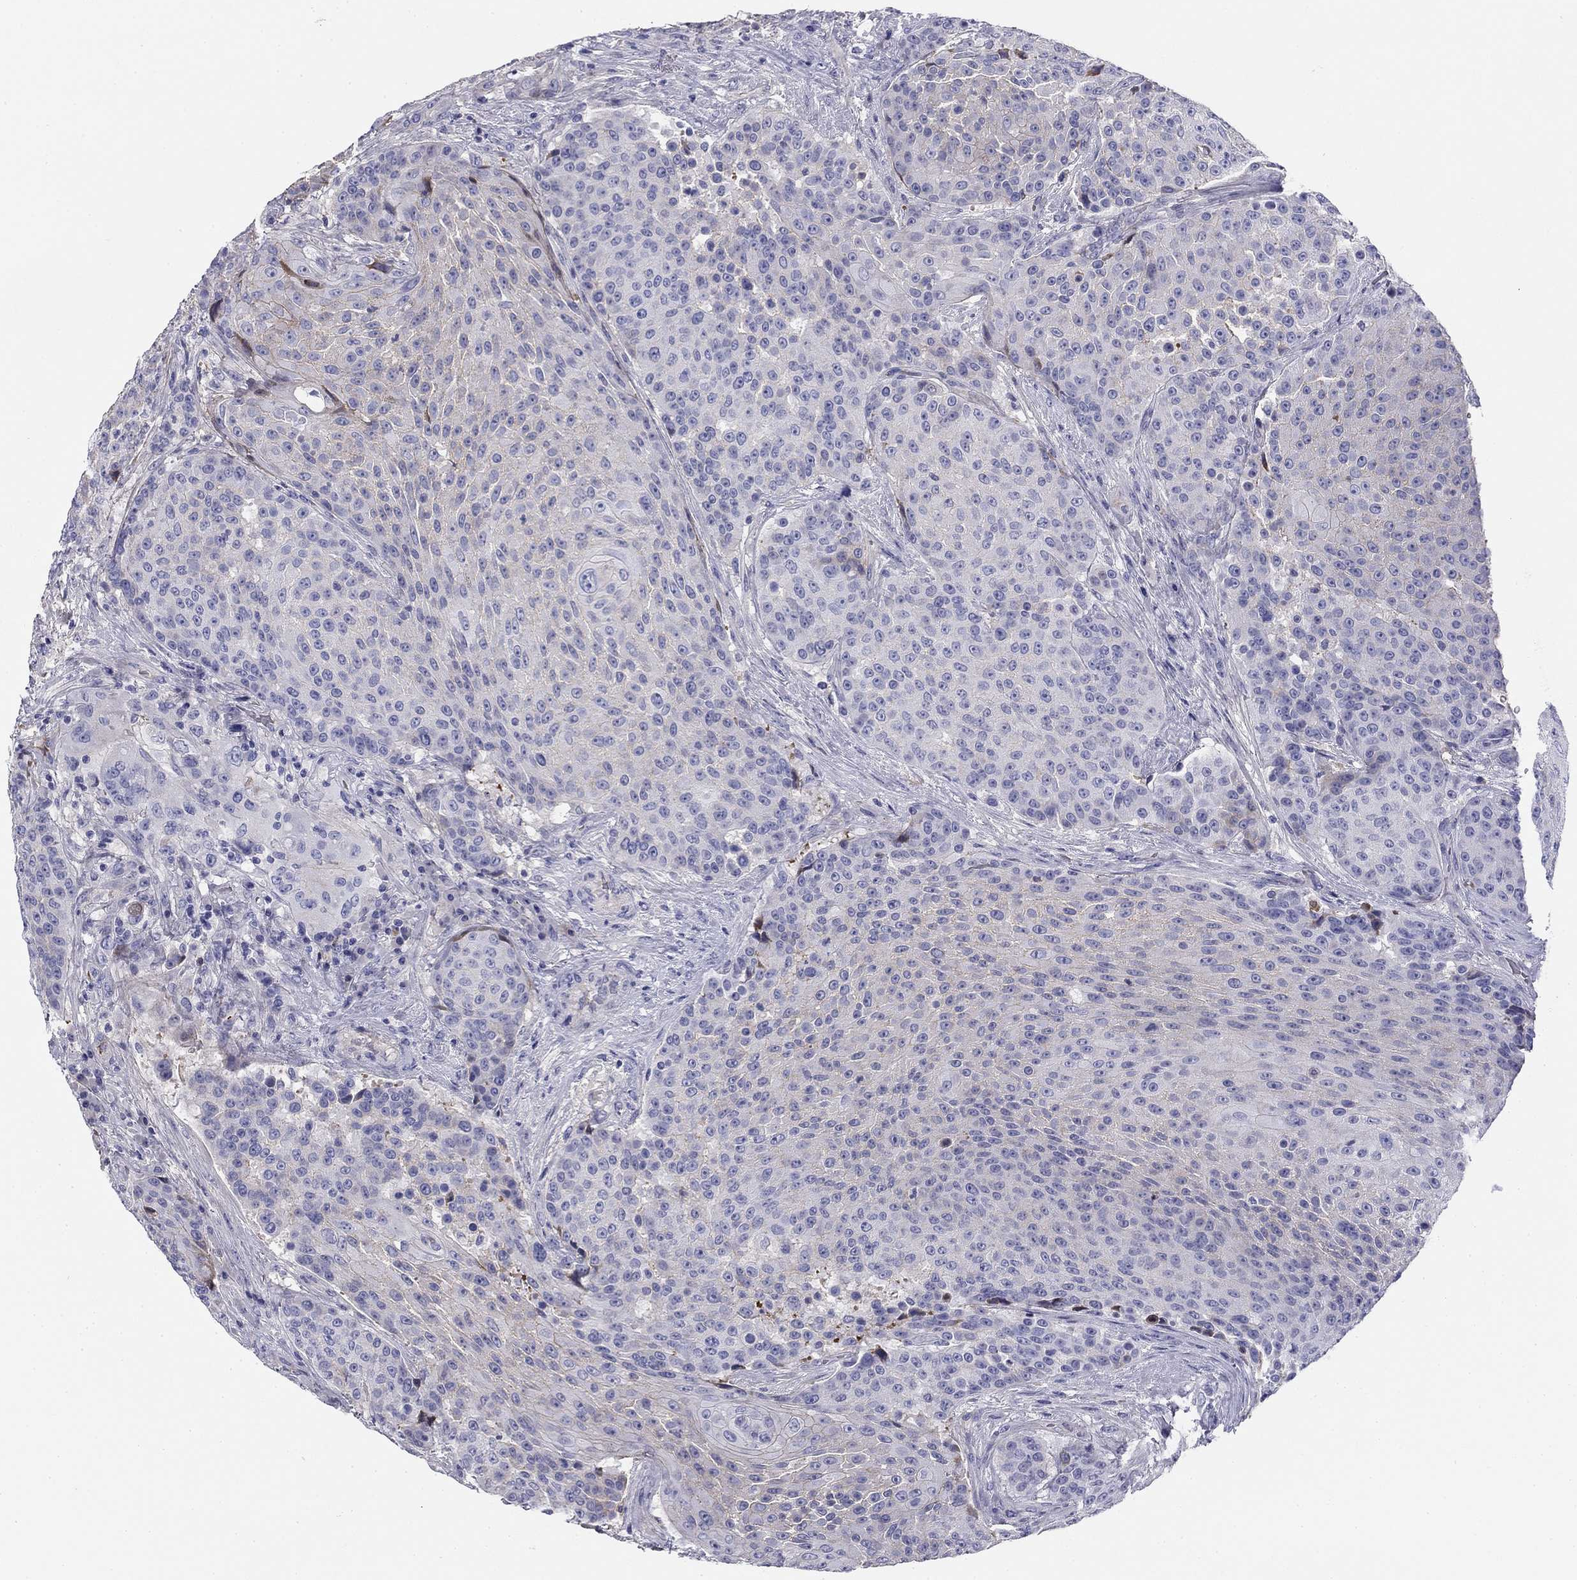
{"staining": {"intensity": "negative", "quantity": "none", "location": "none"}, "tissue": "urothelial cancer", "cell_type": "Tumor cells", "image_type": "cancer", "snomed": [{"axis": "morphology", "description": "Urothelial carcinoma, High grade"}, {"axis": "topography", "description": "Urinary bladder"}], "caption": "An immunohistochemistry photomicrograph of urothelial carcinoma (high-grade) is shown. There is no staining in tumor cells of urothelial carcinoma (high-grade).", "gene": "CPLX4", "patient": {"sex": "female", "age": 63}}